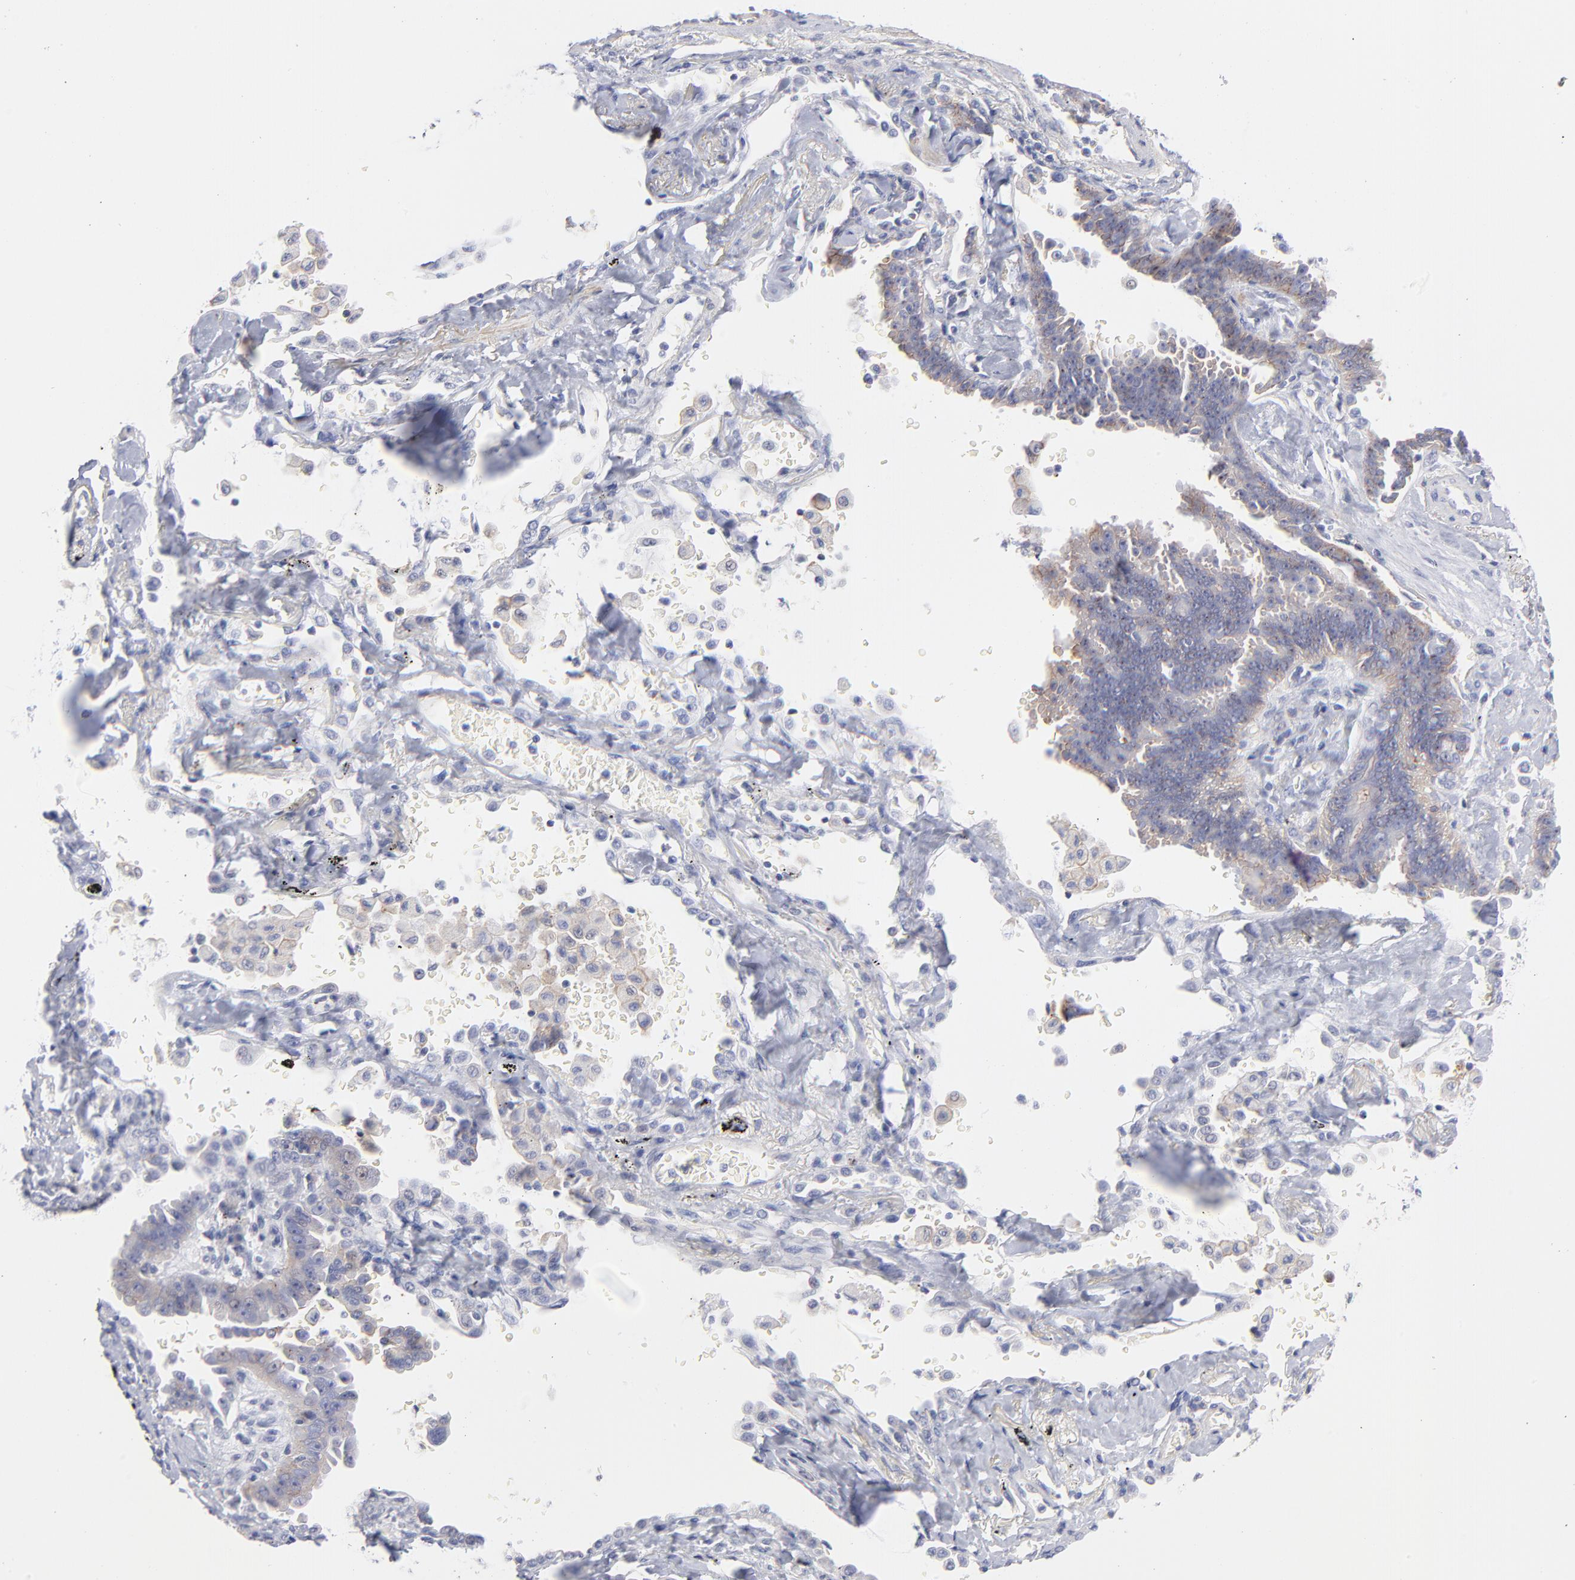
{"staining": {"intensity": "weak", "quantity": "25%-75%", "location": "cytoplasmic/membranous"}, "tissue": "lung cancer", "cell_type": "Tumor cells", "image_type": "cancer", "snomed": [{"axis": "morphology", "description": "Adenocarcinoma, NOS"}, {"axis": "topography", "description": "Lung"}], "caption": "Immunohistochemistry (DAB (3,3'-diaminobenzidine)) staining of lung adenocarcinoma displays weak cytoplasmic/membranous protein positivity in about 25%-75% of tumor cells.", "gene": "ACTA2", "patient": {"sex": "female", "age": 64}}